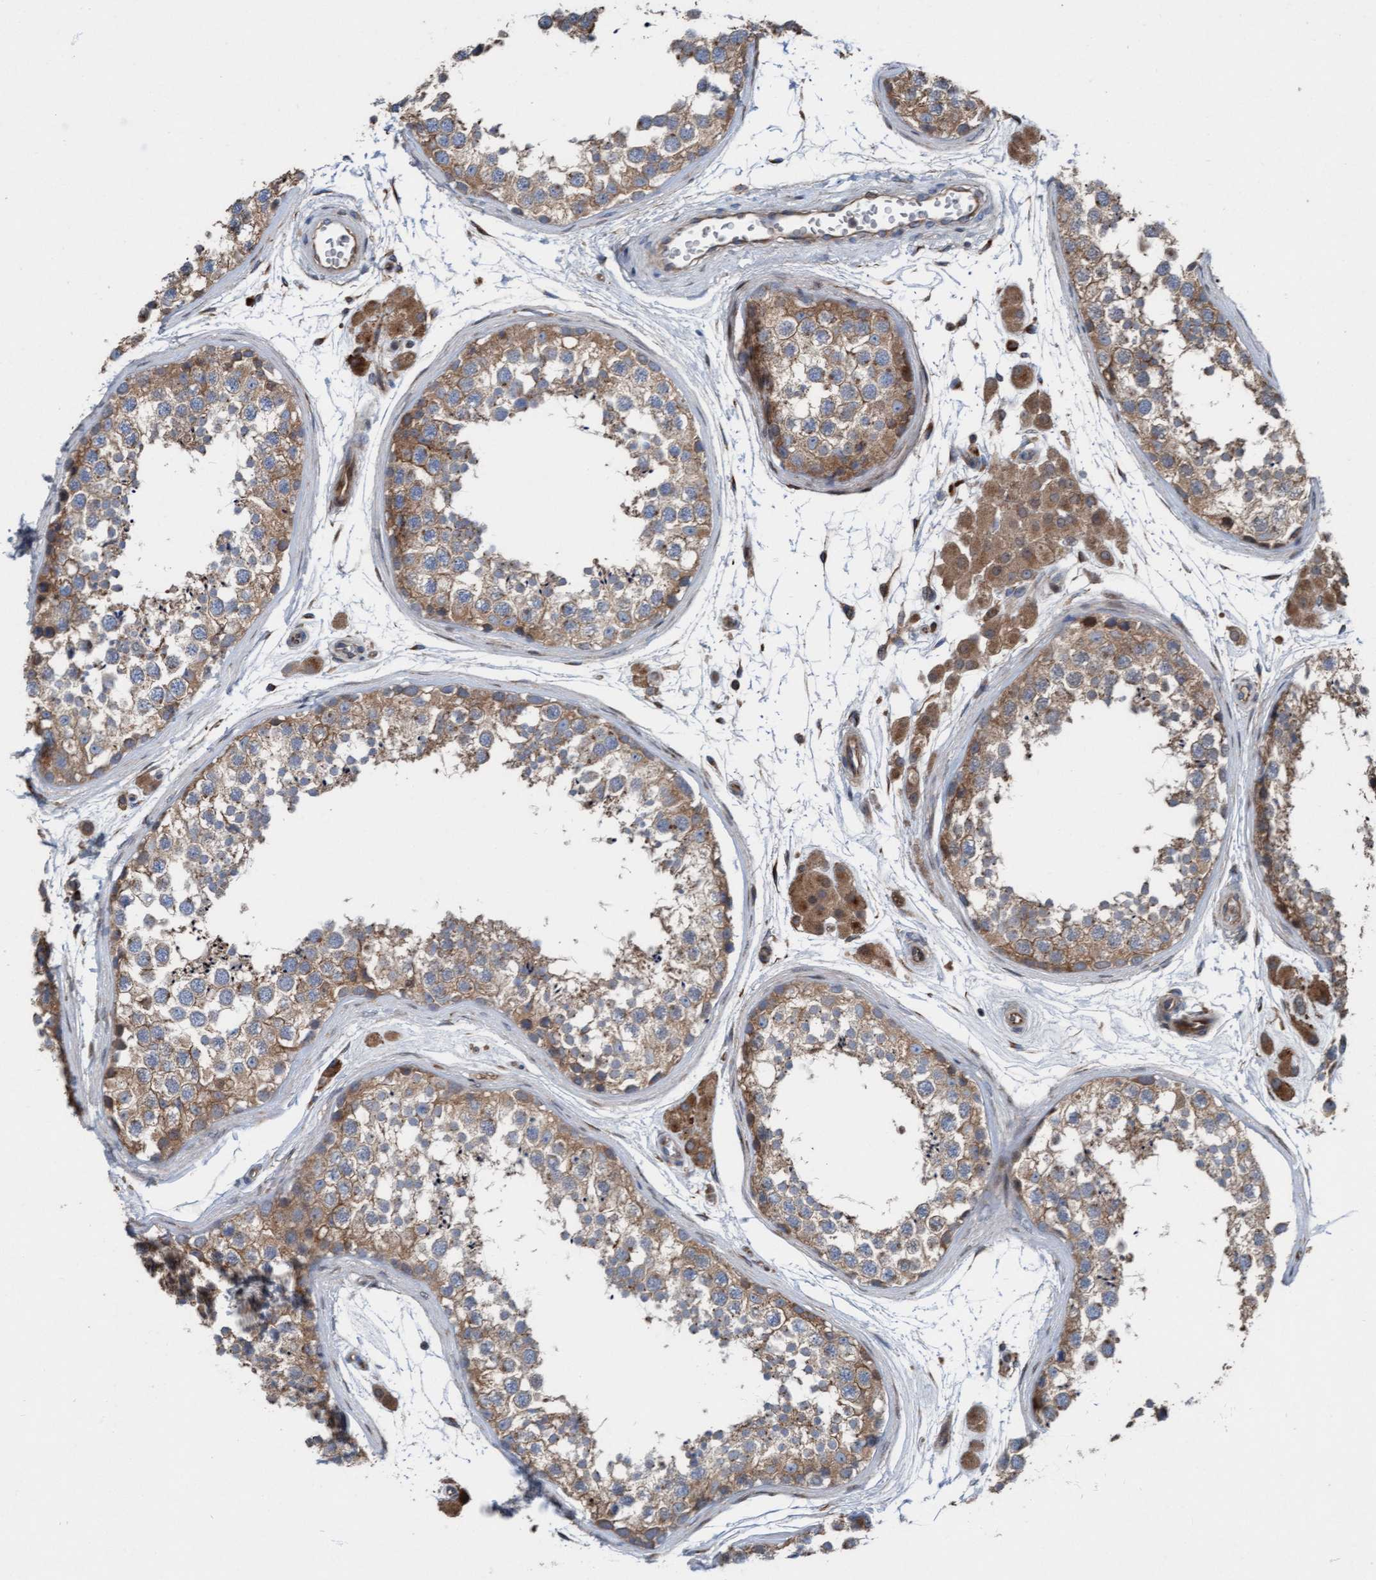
{"staining": {"intensity": "moderate", "quantity": ">75%", "location": "cytoplasmic/membranous"}, "tissue": "testis", "cell_type": "Cells in seminiferous ducts", "image_type": "normal", "snomed": [{"axis": "morphology", "description": "Normal tissue, NOS"}, {"axis": "topography", "description": "Testis"}], "caption": "Protein staining exhibits moderate cytoplasmic/membranous staining in about >75% of cells in seminiferous ducts in benign testis.", "gene": "KLHL26", "patient": {"sex": "male", "age": 56}}